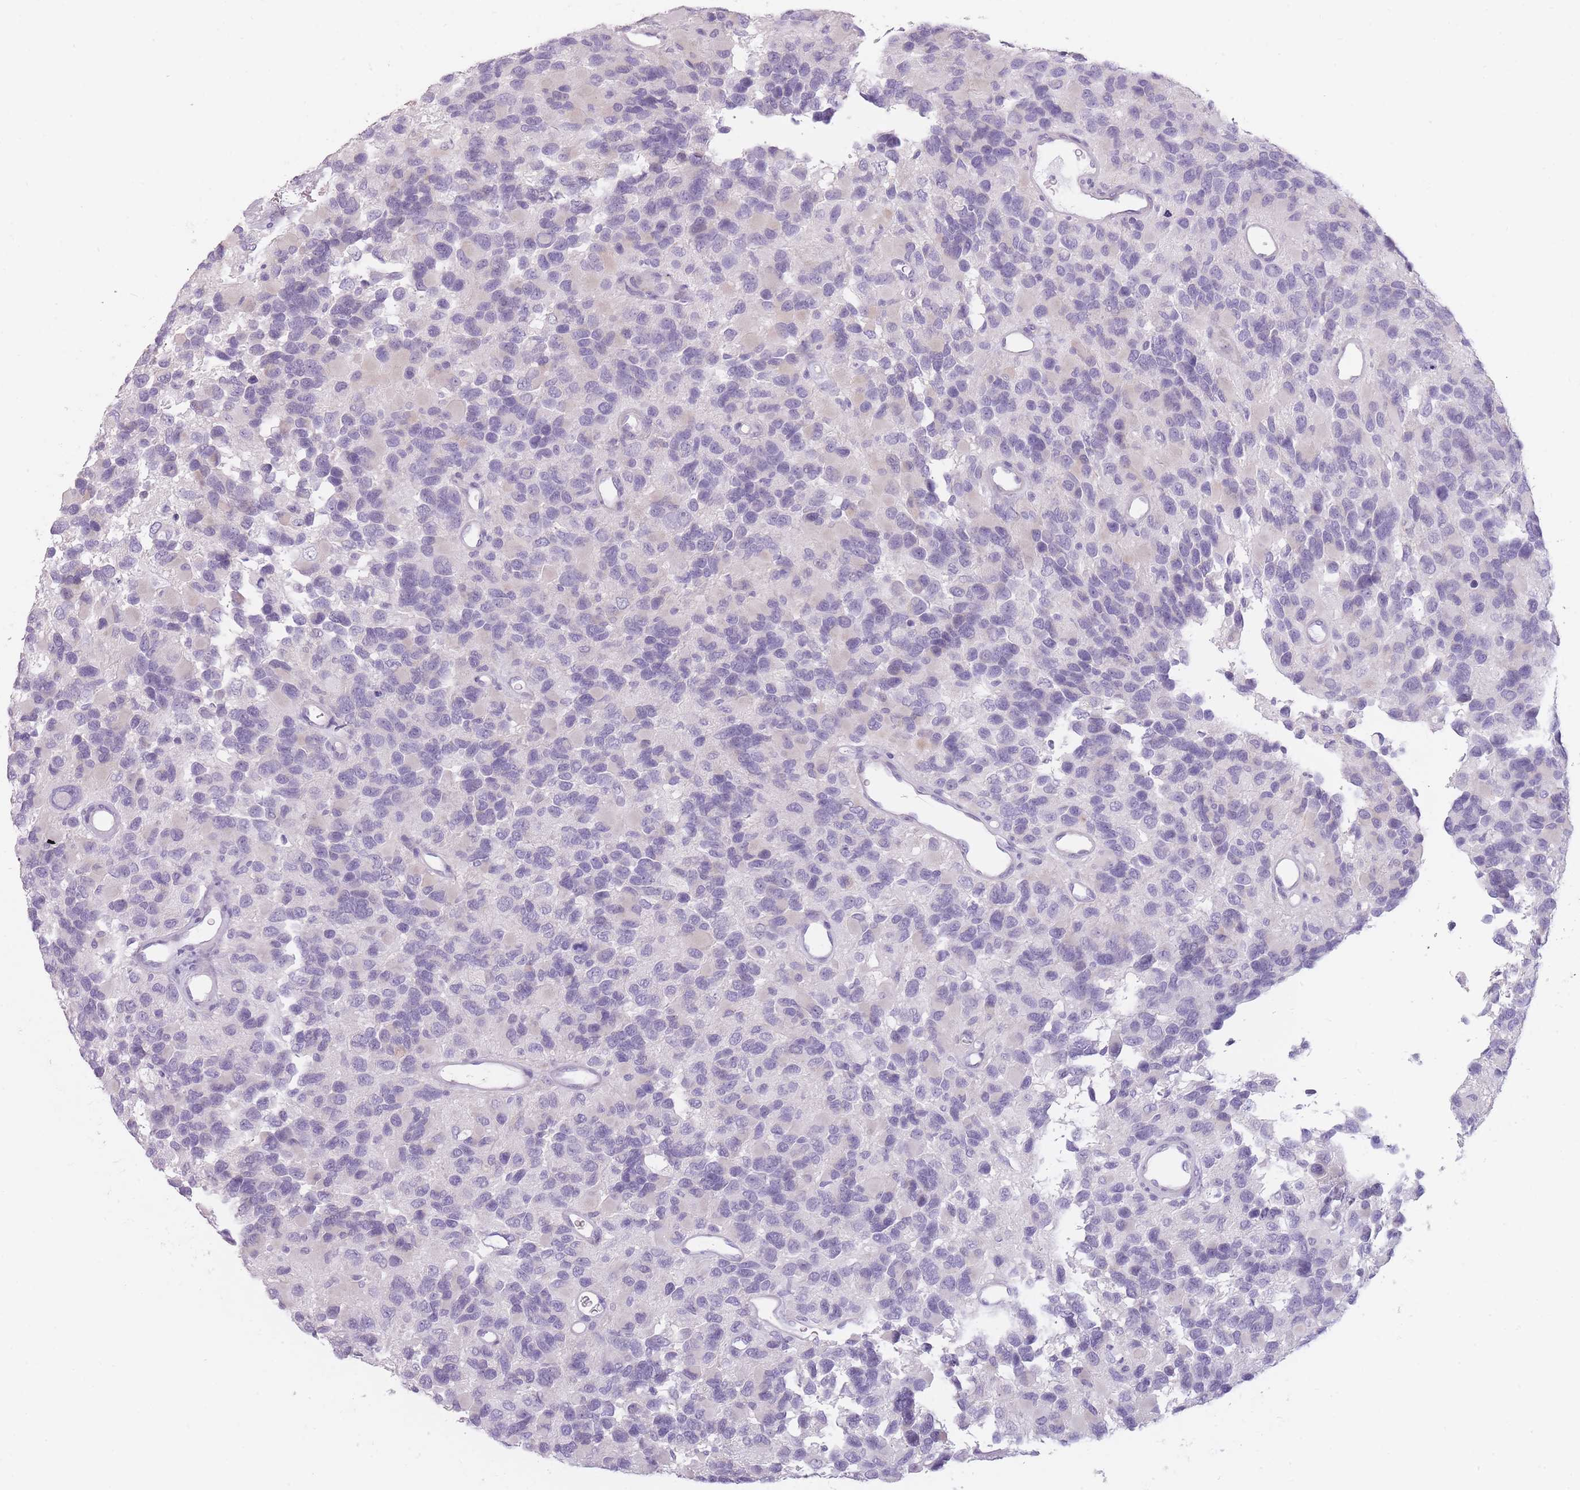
{"staining": {"intensity": "negative", "quantity": "none", "location": "none"}, "tissue": "glioma", "cell_type": "Tumor cells", "image_type": "cancer", "snomed": [{"axis": "morphology", "description": "Glioma, malignant, High grade"}, {"axis": "topography", "description": "Brain"}], "caption": "Immunohistochemistry (IHC) photomicrograph of malignant glioma (high-grade) stained for a protein (brown), which reveals no expression in tumor cells.", "gene": "TMEM236", "patient": {"sex": "male", "age": 77}}